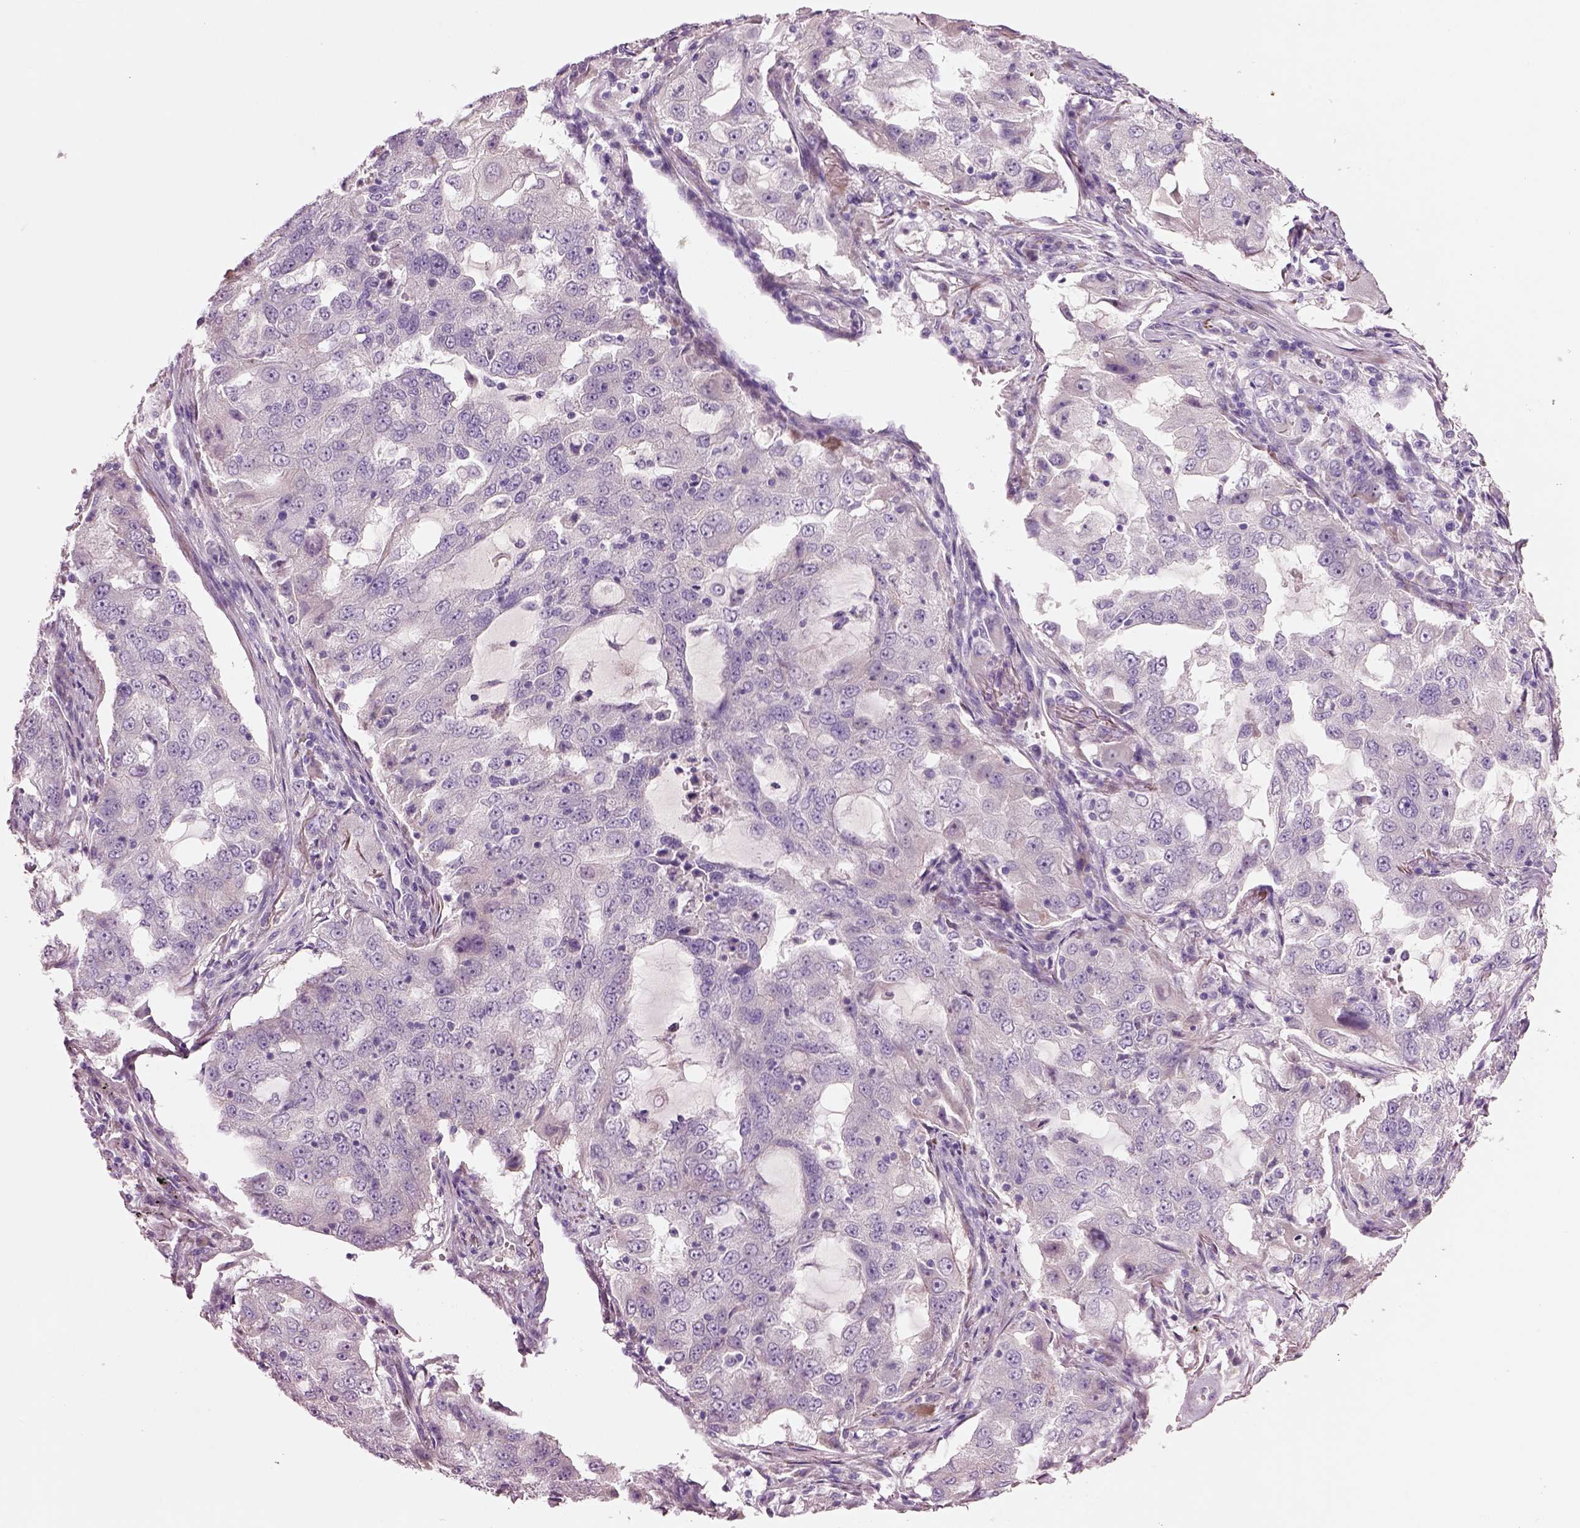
{"staining": {"intensity": "negative", "quantity": "none", "location": "none"}, "tissue": "lung cancer", "cell_type": "Tumor cells", "image_type": "cancer", "snomed": [{"axis": "morphology", "description": "Adenocarcinoma, NOS"}, {"axis": "topography", "description": "Lung"}], "caption": "Immunohistochemical staining of lung adenocarcinoma shows no significant staining in tumor cells.", "gene": "PLPP7", "patient": {"sex": "female", "age": 61}}